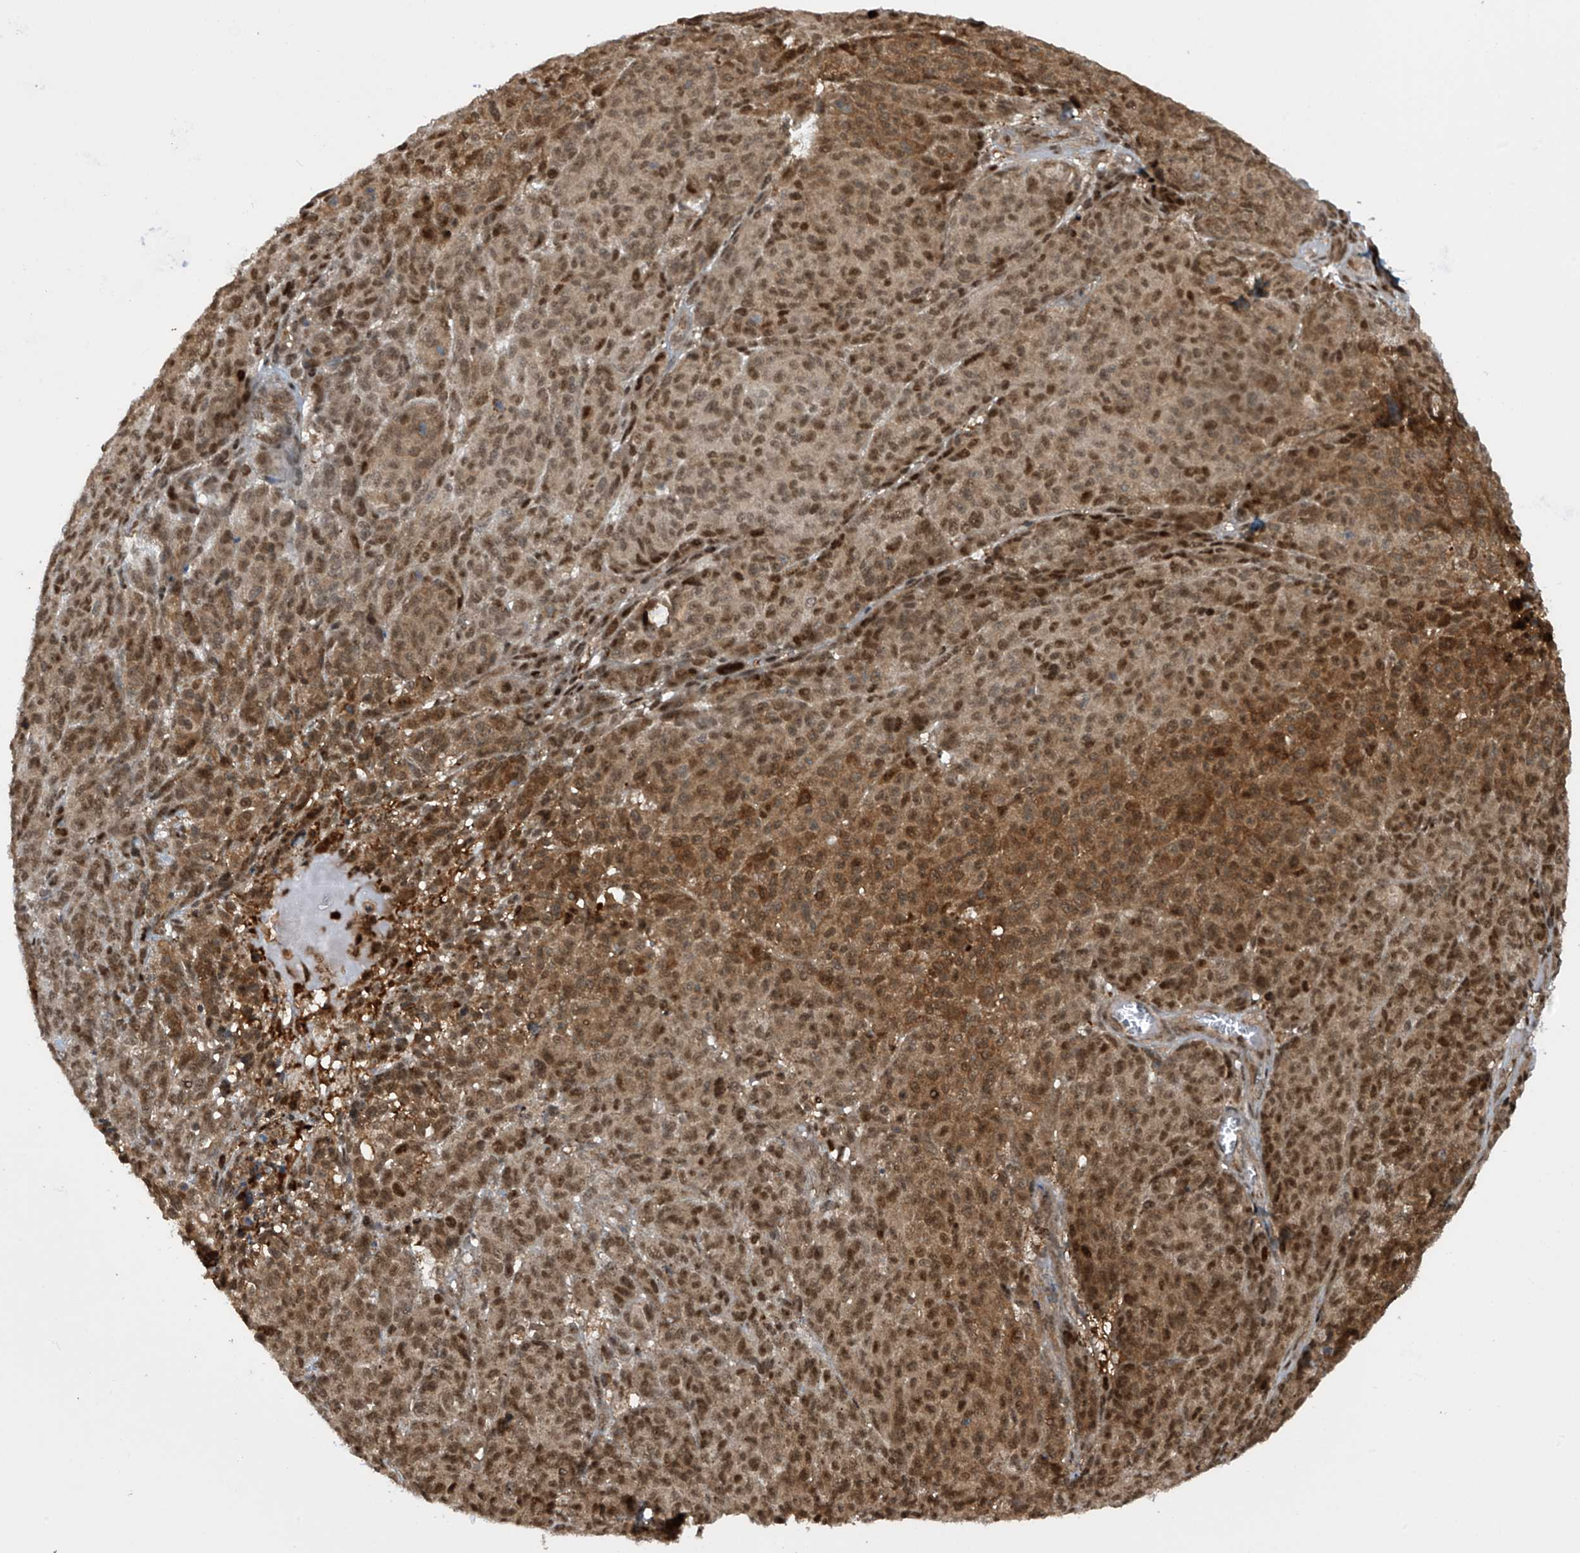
{"staining": {"intensity": "moderate", "quantity": ">75%", "location": "cytoplasmic/membranous,nuclear"}, "tissue": "melanoma", "cell_type": "Tumor cells", "image_type": "cancer", "snomed": [{"axis": "morphology", "description": "Malignant melanoma, NOS"}, {"axis": "topography", "description": "Skin"}], "caption": "Brown immunohistochemical staining in melanoma reveals moderate cytoplasmic/membranous and nuclear staining in approximately >75% of tumor cells. (brown staining indicates protein expression, while blue staining denotes nuclei).", "gene": "LAGE3", "patient": {"sex": "male", "age": 49}}